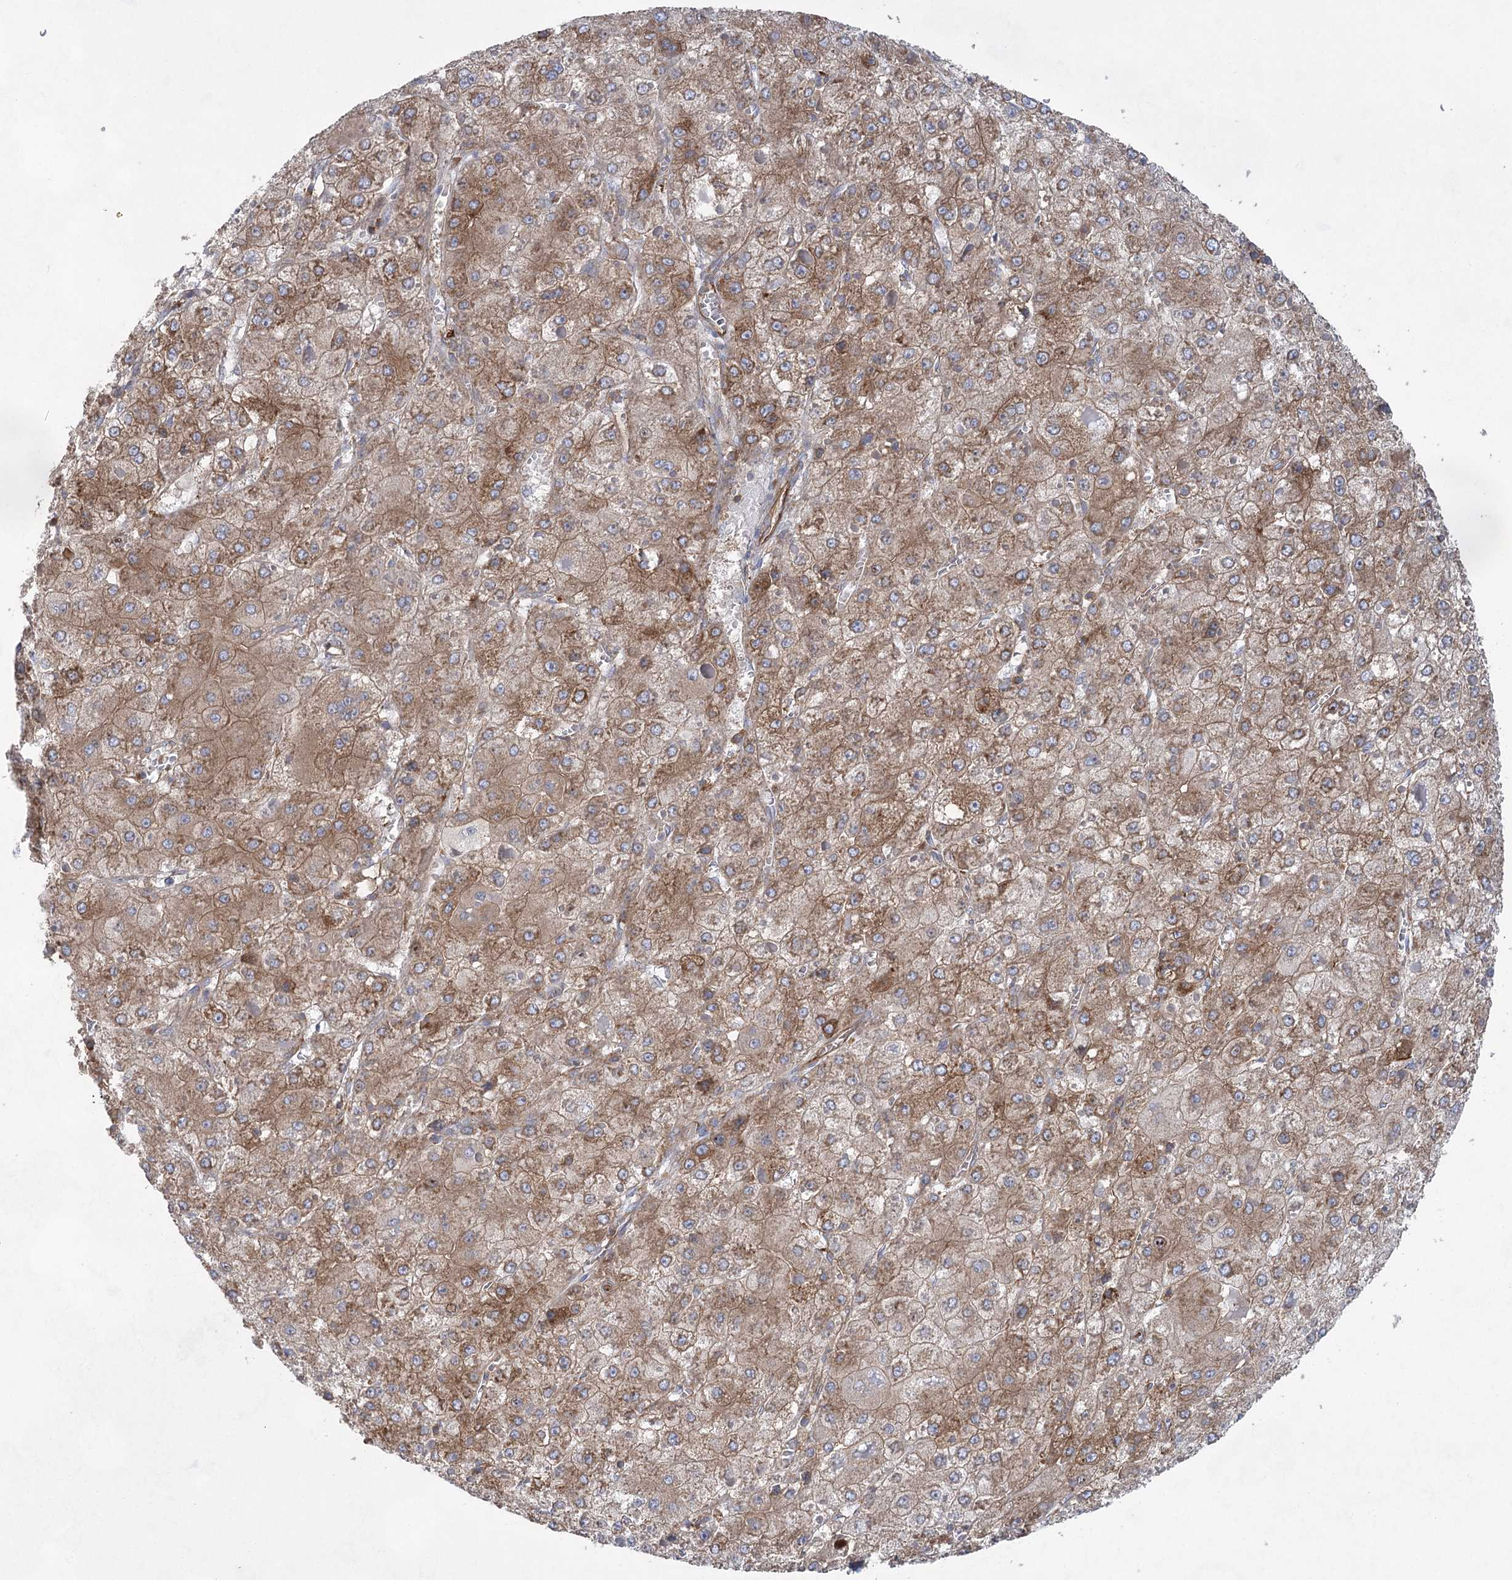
{"staining": {"intensity": "moderate", "quantity": ">75%", "location": "cytoplasmic/membranous"}, "tissue": "liver cancer", "cell_type": "Tumor cells", "image_type": "cancer", "snomed": [{"axis": "morphology", "description": "Carcinoma, Hepatocellular, NOS"}, {"axis": "topography", "description": "Liver"}], "caption": "Immunohistochemistry (IHC) micrograph of neoplastic tissue: human liver cancer stained using IHC displays medium levels of moderate protein expression localized specifically in the cytoplasmic/membranous of tumor cells, appearing as a cytoplasmic/membranous brown color.", "gene": "EIF3A", "patient": {"sex": "female", "age": 73}}